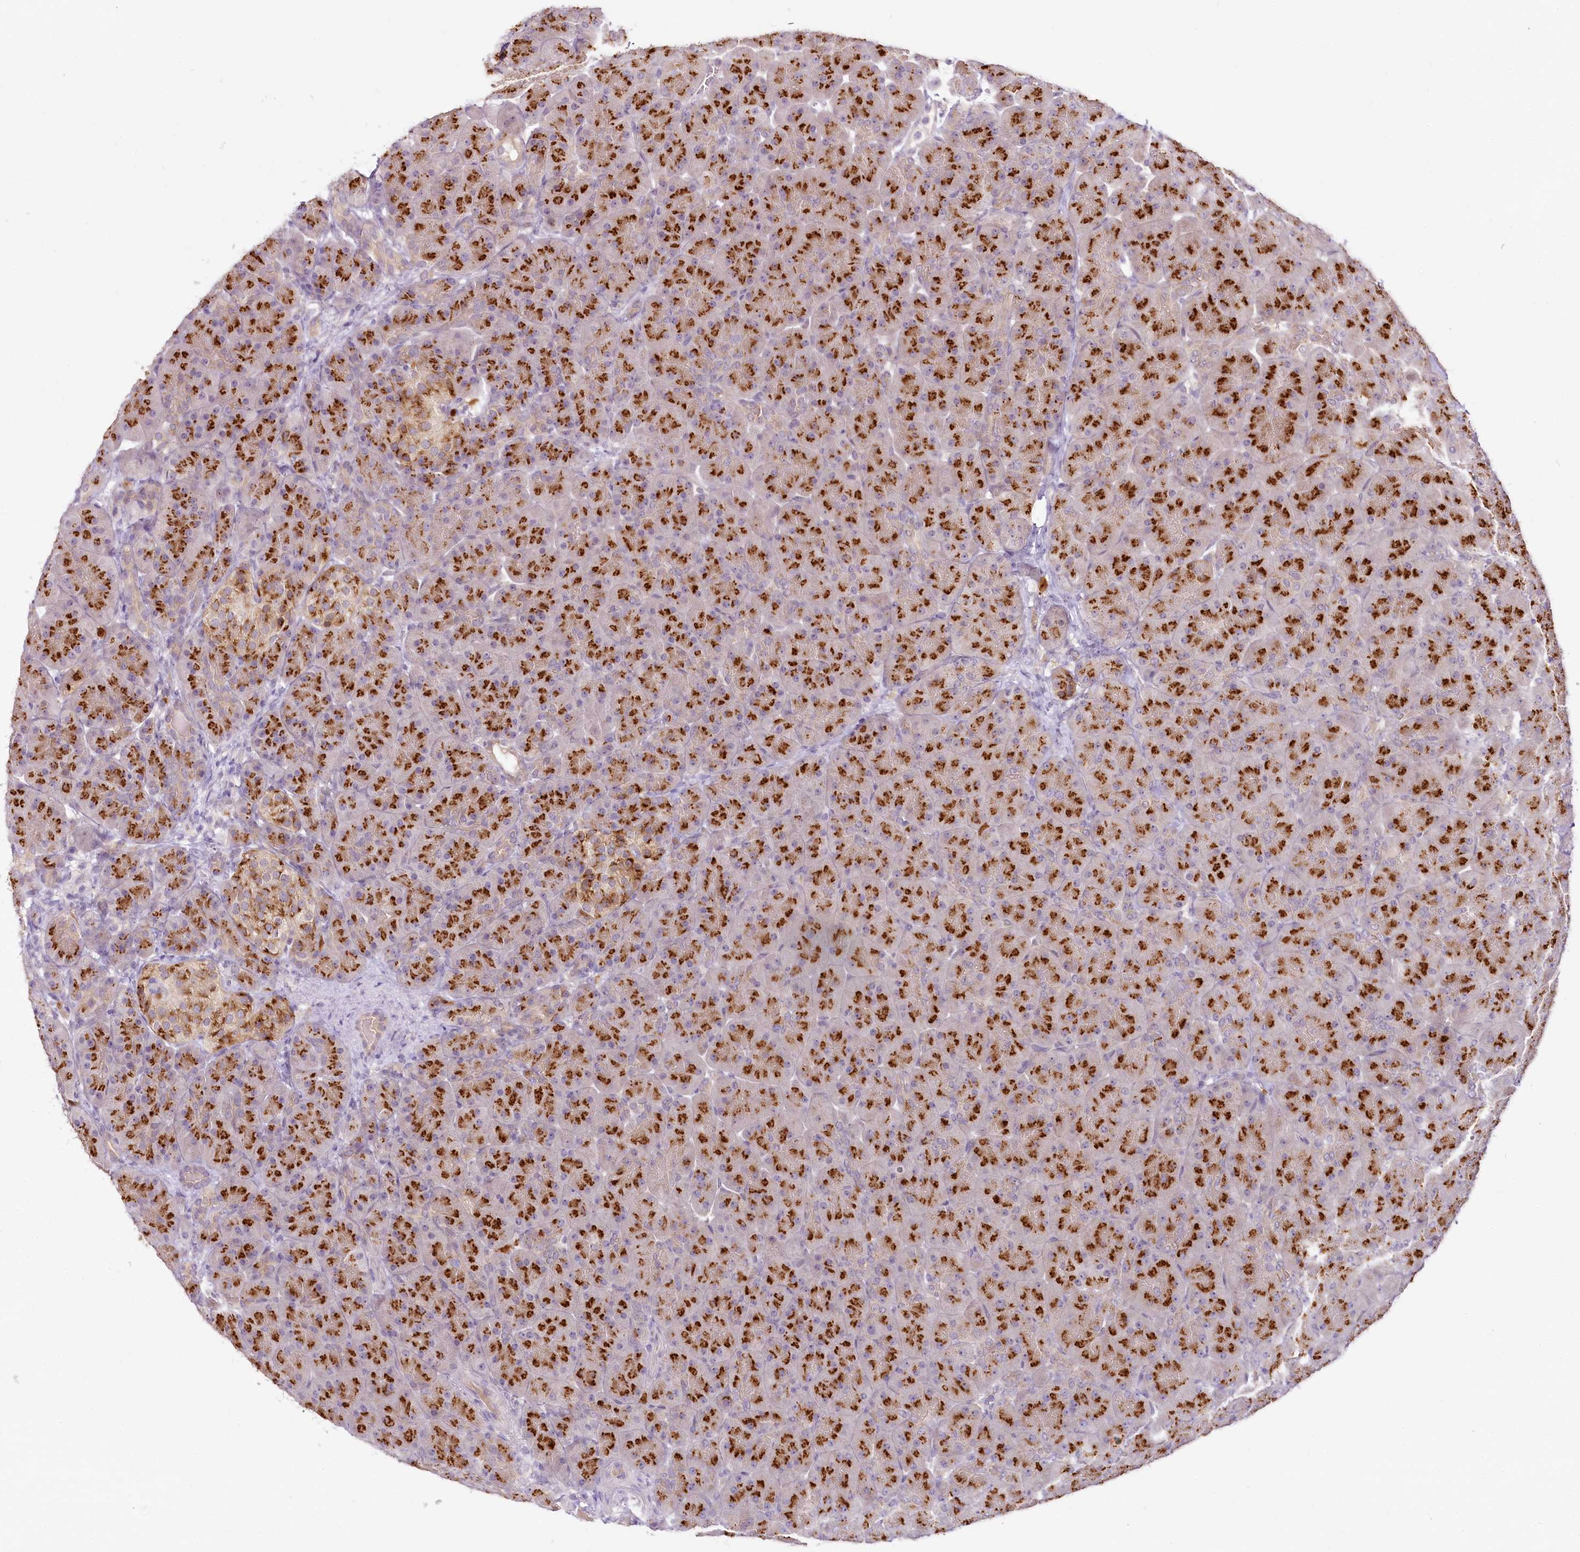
{"staining": {"intensity": "strong", "quantity": ">75%", "location": "cytoplasmic/membranous"}, "tissue": "pancreas", "cell_type": "Exocrine glandular cells", "image_type": "normal", "snomed": [{"axis": "morphology", "description": "Normal tissue, NOS"}, {"axis": "topography", "description": "Pancreas"}], "caption": "Immunohistochemical staining of normal pancreas exhibits strong cytoplasmic/membranous protein staining in approximately >75% of exocrine glandular cells.", "gene": "VWA5A", "patient": {"sex": "male", "age": 66}}